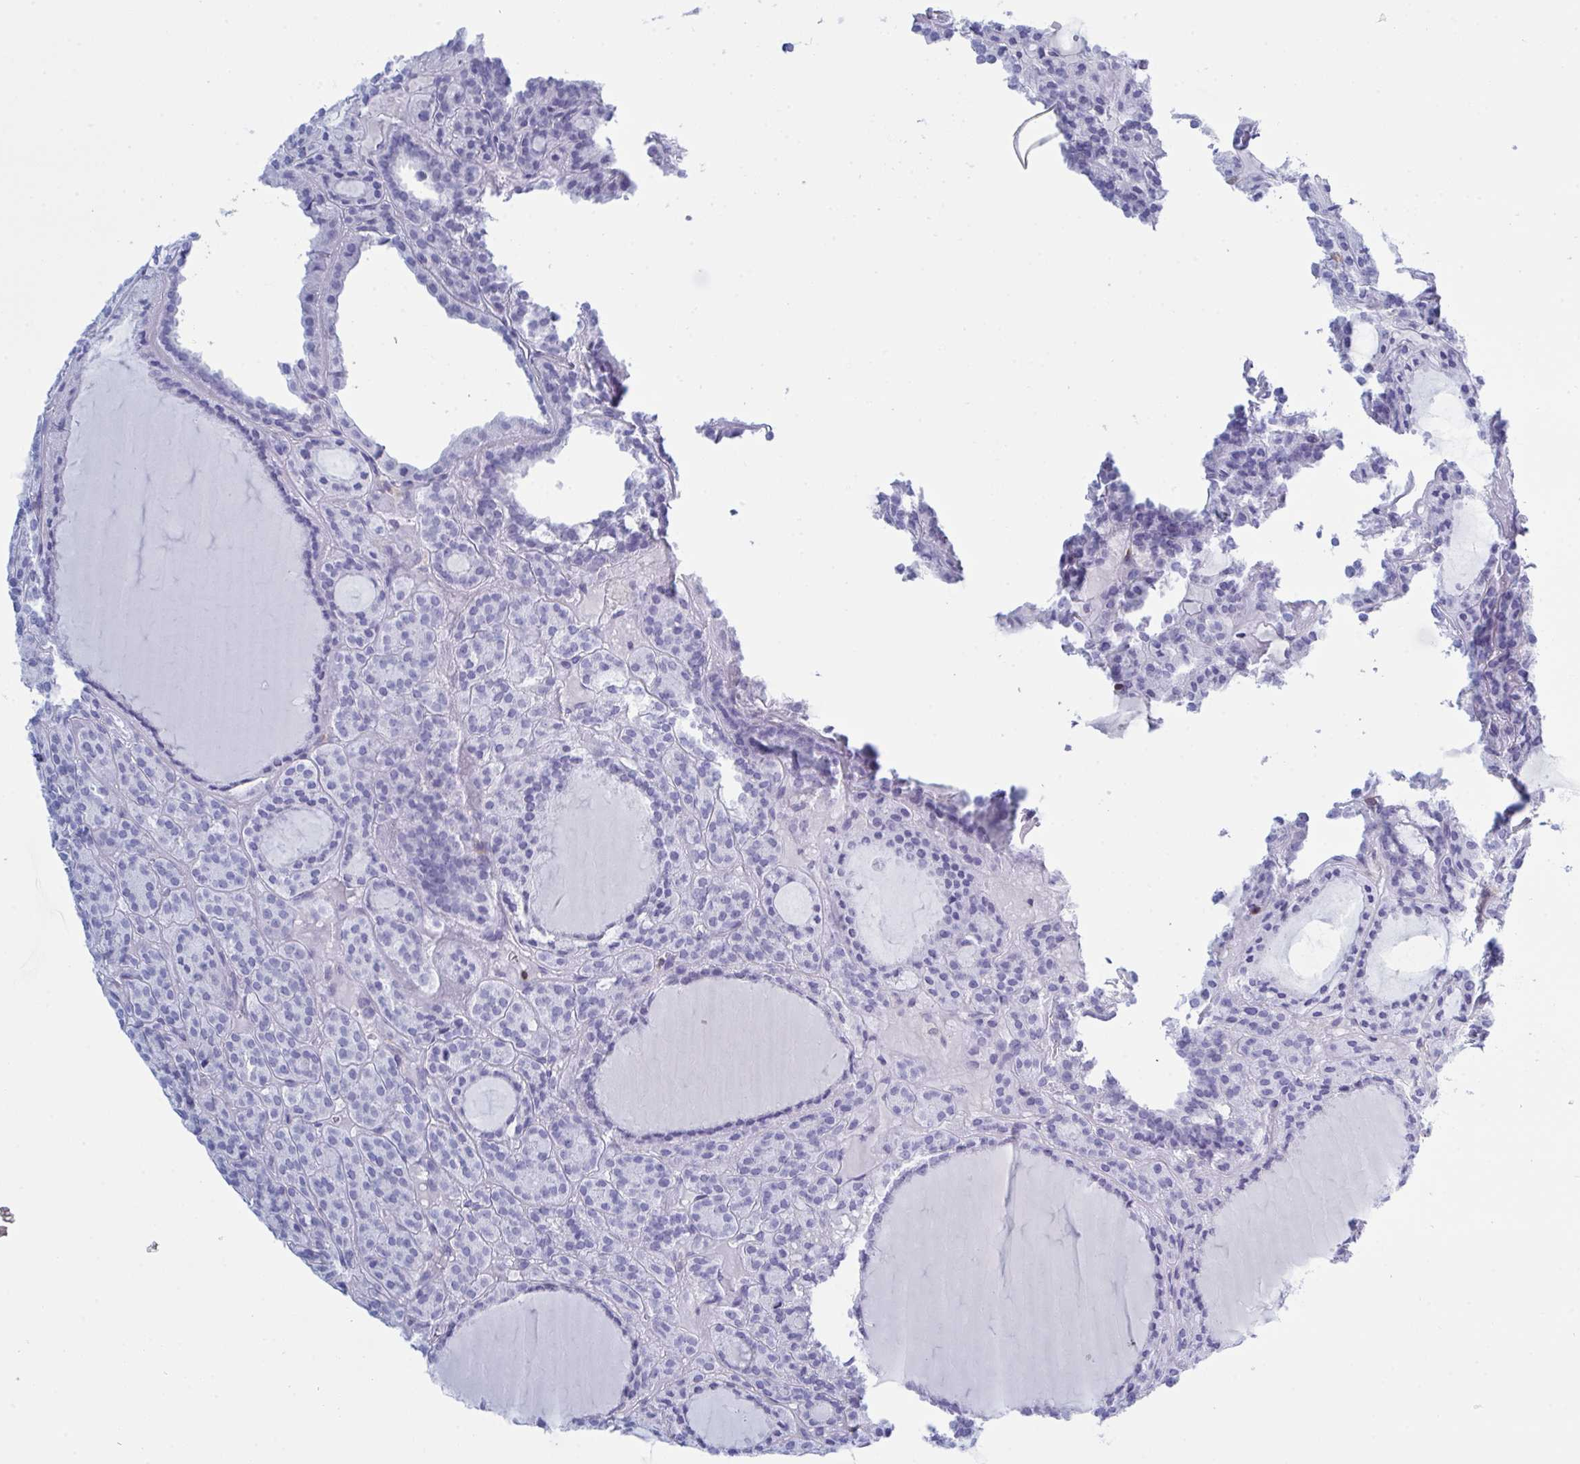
{"staining": {"intensity": "negative", "quantity": "none", "location": "none"}, "tissue": "thyroid cancer", "cell_type": "Tumor cells", "image_type": "cancer", "snomed": [{"axis": "morphology", "description": "Follicular adenoma carcinoma, NOS"}, {"axis": "topography", "description": "Thyroid gland"}], "caption": "IHC photomicrograph of human follicular adenoma carcinoma (thyroid) stained for a protein (brown), which displays no expression in tumor cells.", "gene": "MYO1F", "patient": {"sex": "female", "age": 63}}